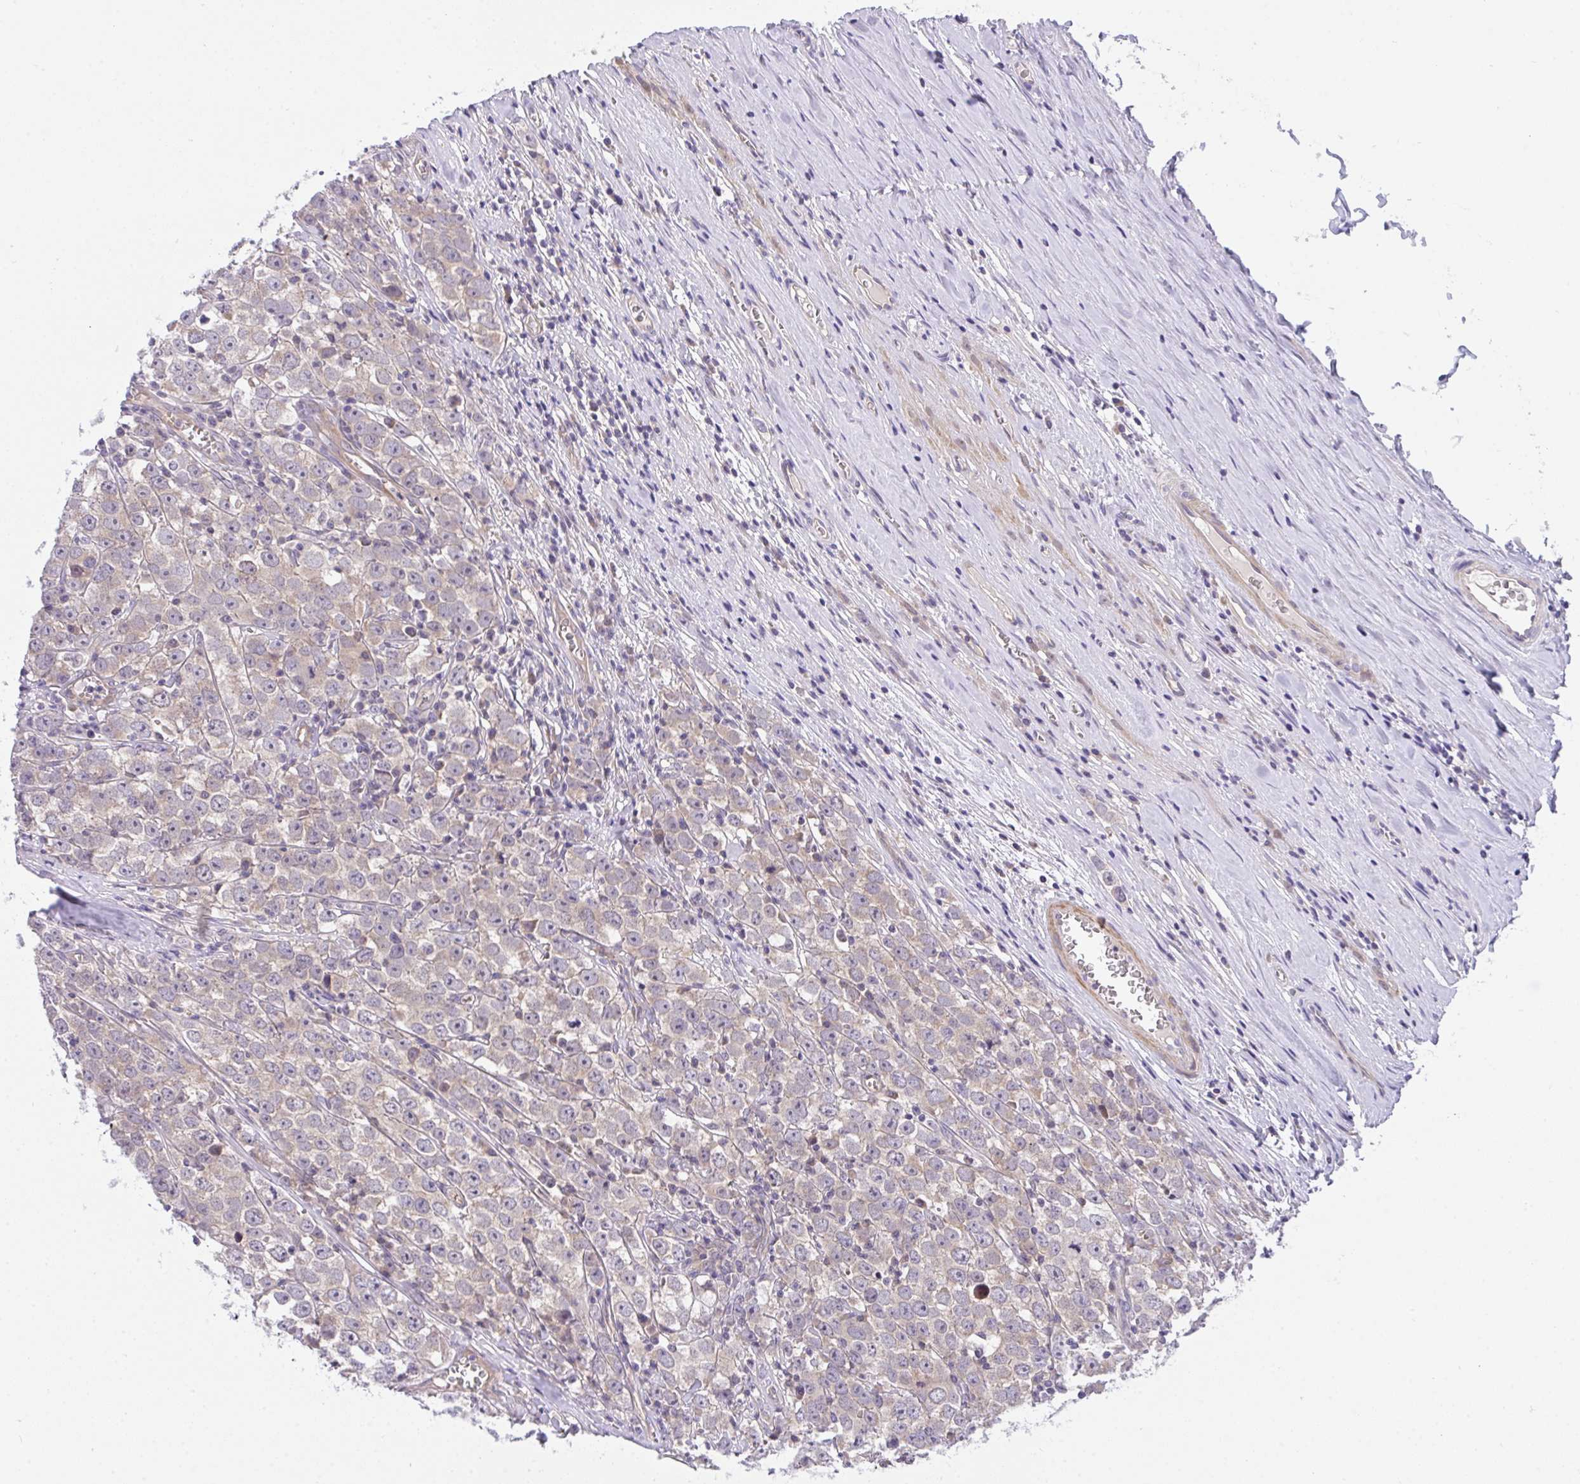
{"staining": {"intensity": "weak", "quantity": "<25%", "location": "cytoplasmic/membranous"}, "tissue": "testis cancer", "cell_type": "Tumor cells", "image_type": "cancer", "snomed": [{"axis": "morphology", "description": "Seminoma, NOS"}, {"axis": "morphology", "description": "Carcinoma, Embryonal, NOS"}, {"axis": "topography", "description": "Testis"}], "caption": "High power microscopy histopathology image of an IHC photomicrograph of testis cancer (embryonal carcinoma), revealing no significant staining in tumor cells.", "gene": "C19orf54", "patient": {"sex": "male", "age": 52}}